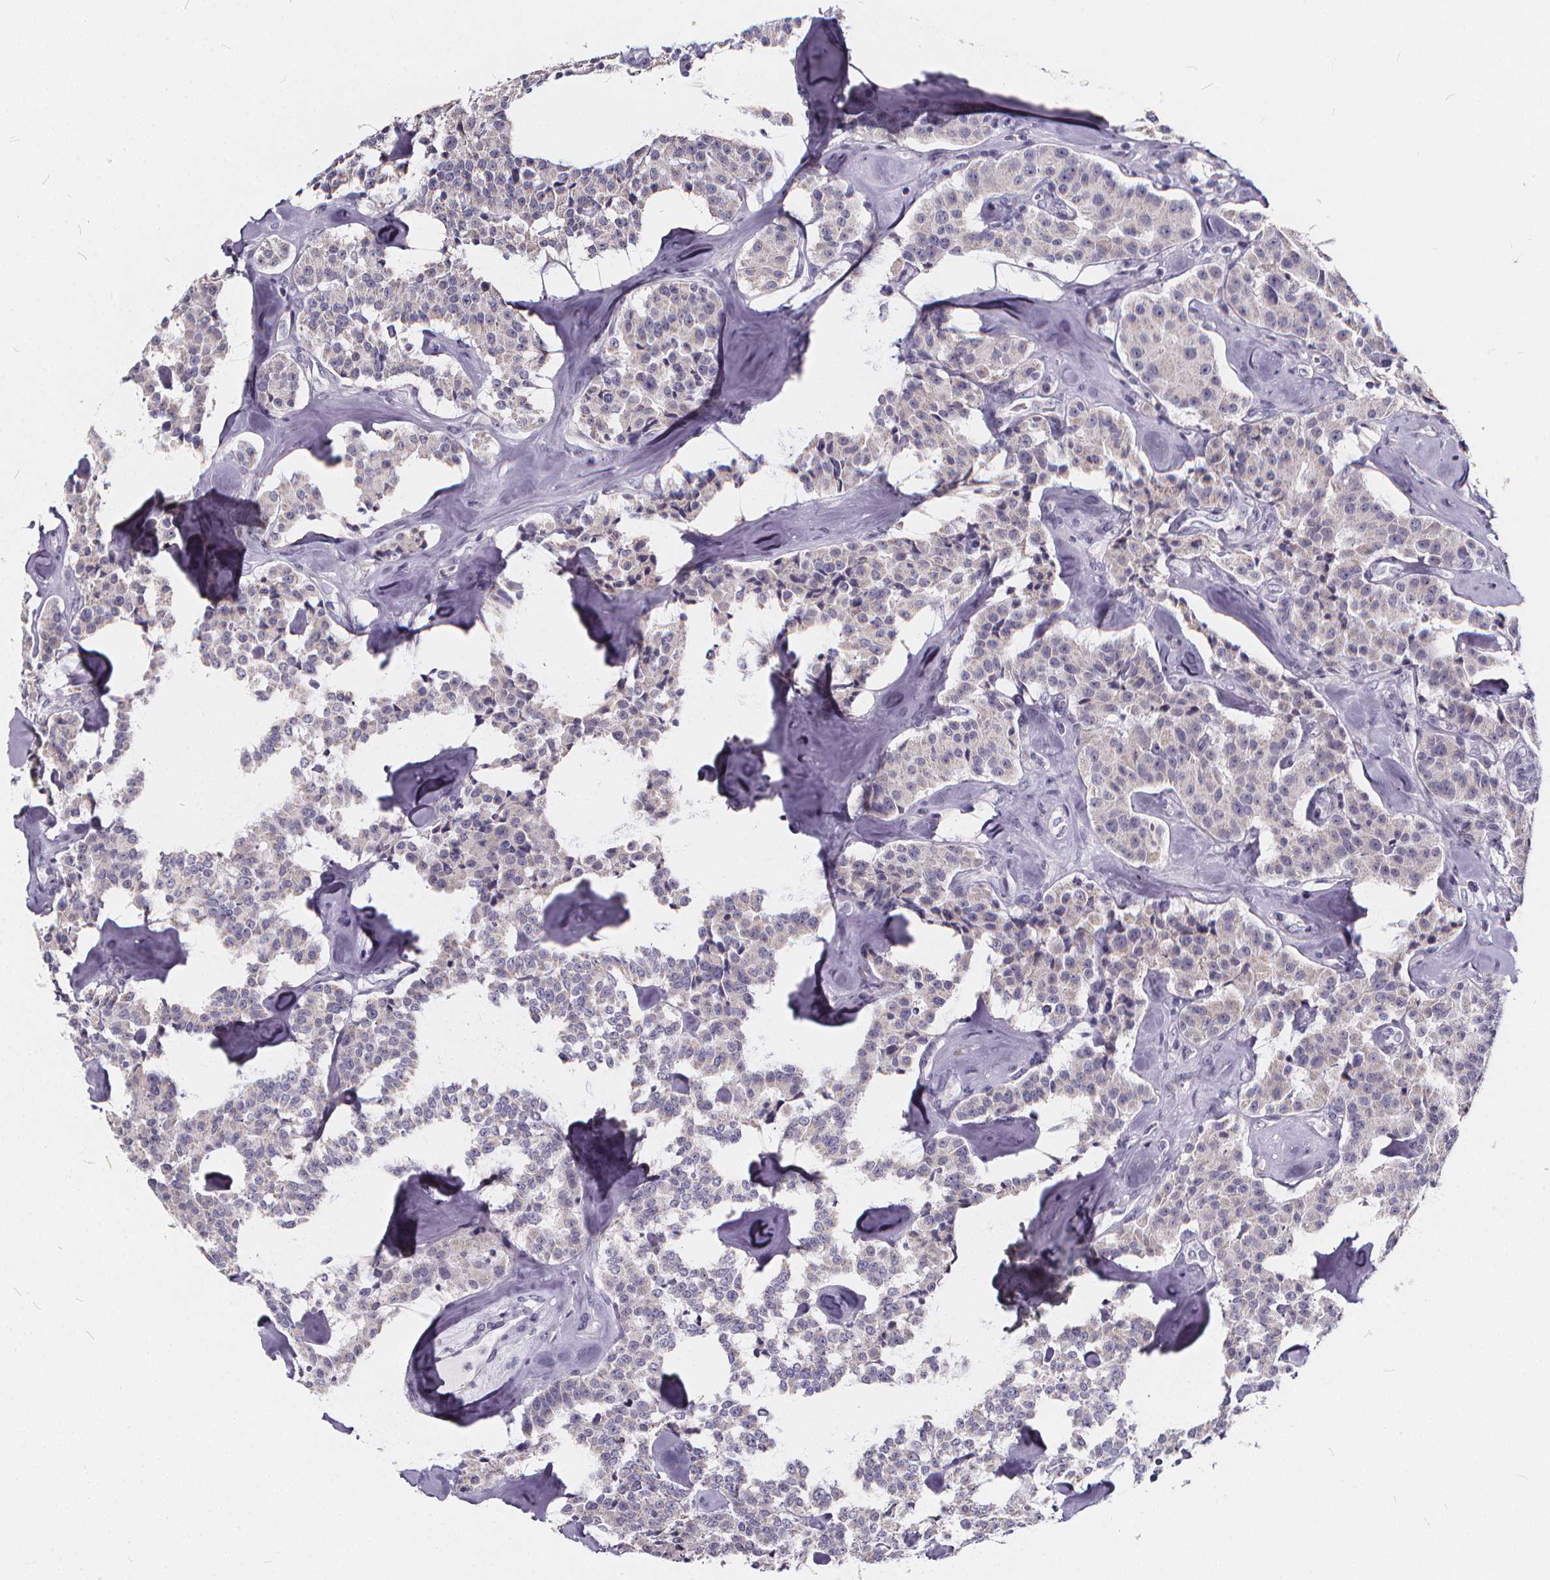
{"staining": {"intensity": "negative", "quantity": "none", "location": "none"}, "tissue": "carcinoid", "cell_type": "Tumor cells", "image_type": "cancer", "snomed": [{"axis": "morphology", "description": "Carcinoid, malignant, NOS"}, {"axis": "topography", "description": "Pancreas"}], "caption": "A high-resolution image shows immunohistochemistry staining of malignant carcinoid, which shows no significant positivity in tumor cells. (Brightfield microscopy of DAB IHC at high magnification).", "gene": "SPEF2", "patient": {"sex": "male", "age": 41}}